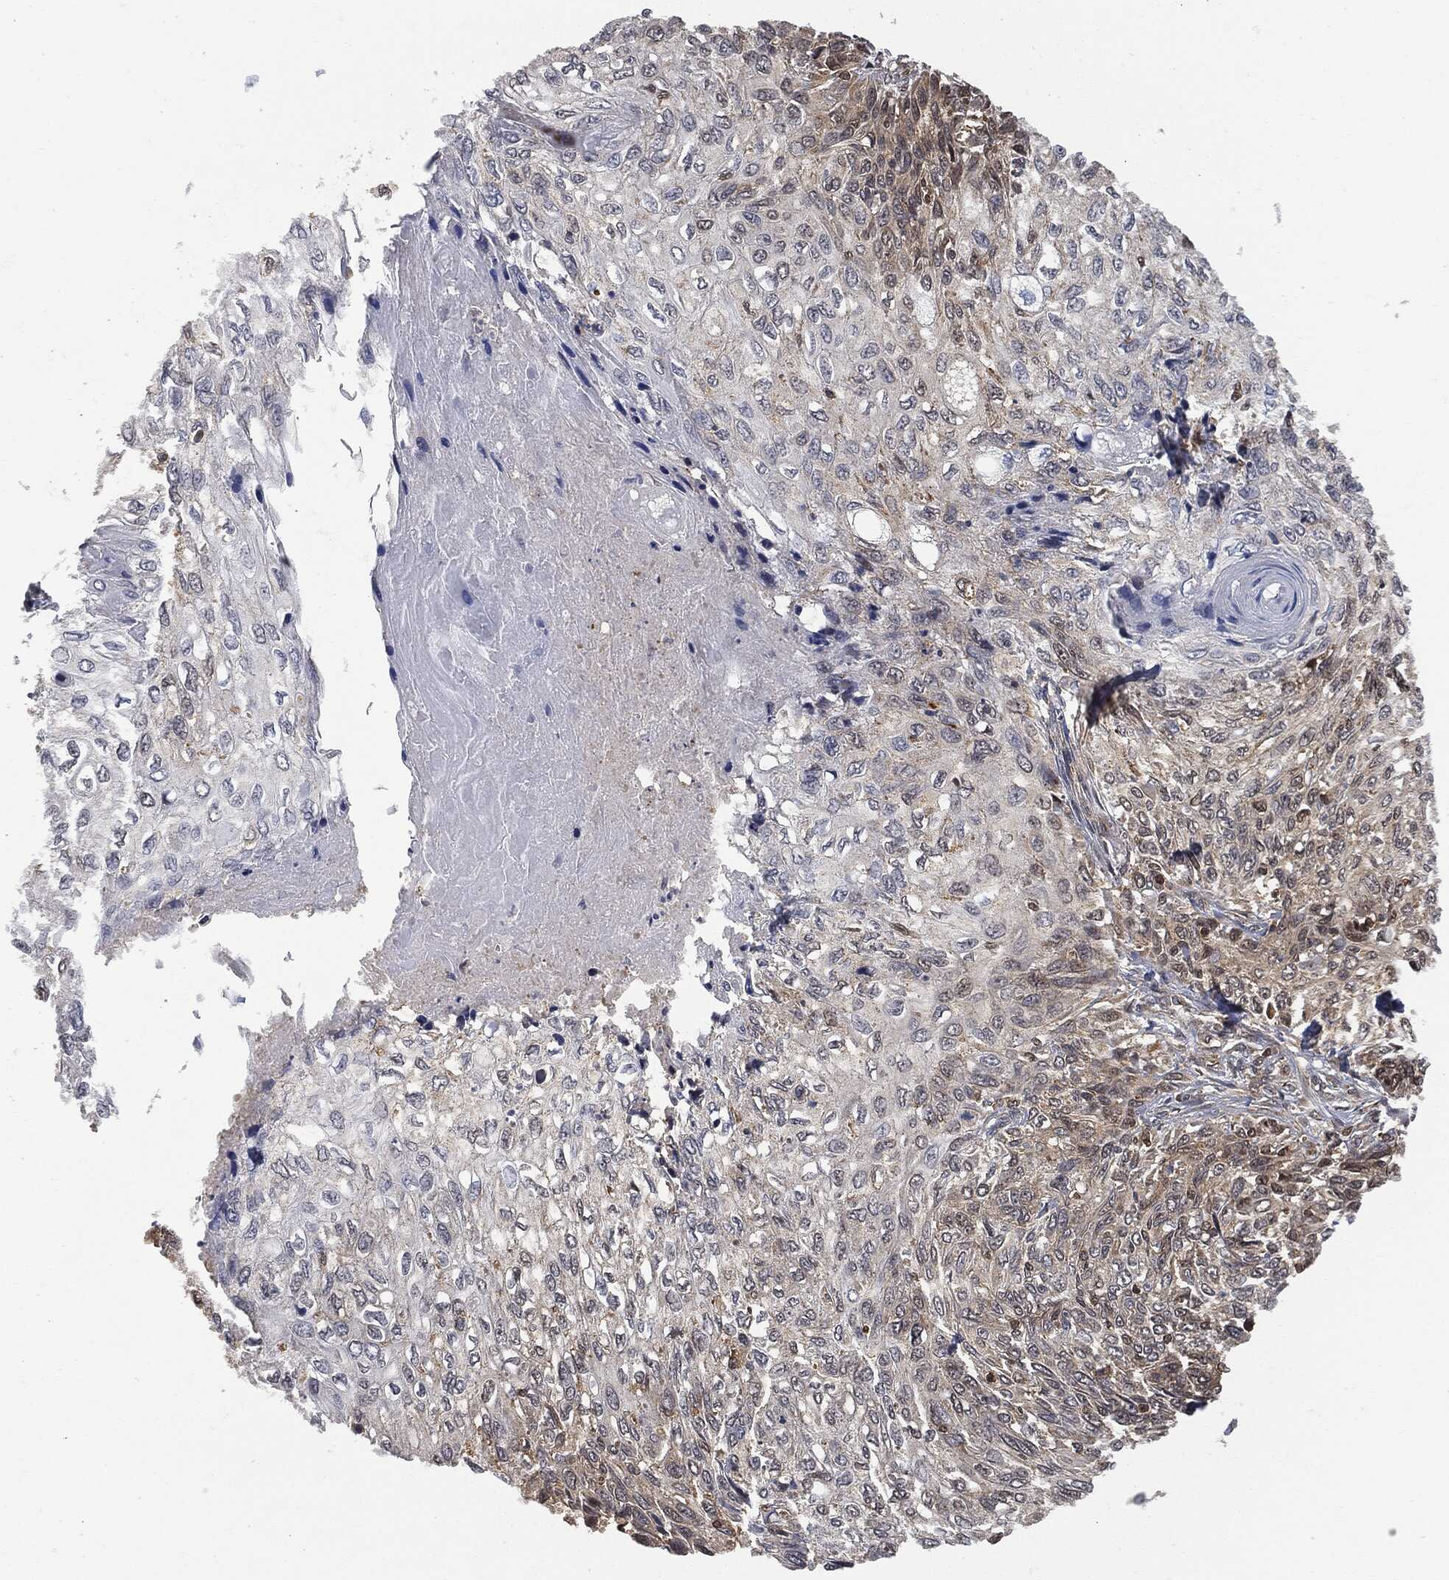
{"staining": {"intensity": "weak", "quantity": "<25%", "location": "cytoplasmic/membranous"}, "tissue": "skin cancer", "cell_type": "Tumor cells", "image_type": "cancer", "snomed": [{"axis": "morphology", "description": "Squamous cell carcinoma, NOS"}, {"axis": "topography", "description": "Skin"}], "caption": "Immunohistochemical staining of human skin cancer (squamous cell carcinoma) displays no significant positivity in tumor cells. (Immunohistochemistry, brightfield microscopy, high magnification).", "gene": "PSMB10", "patient": {"sex": "male", "age": 92}}